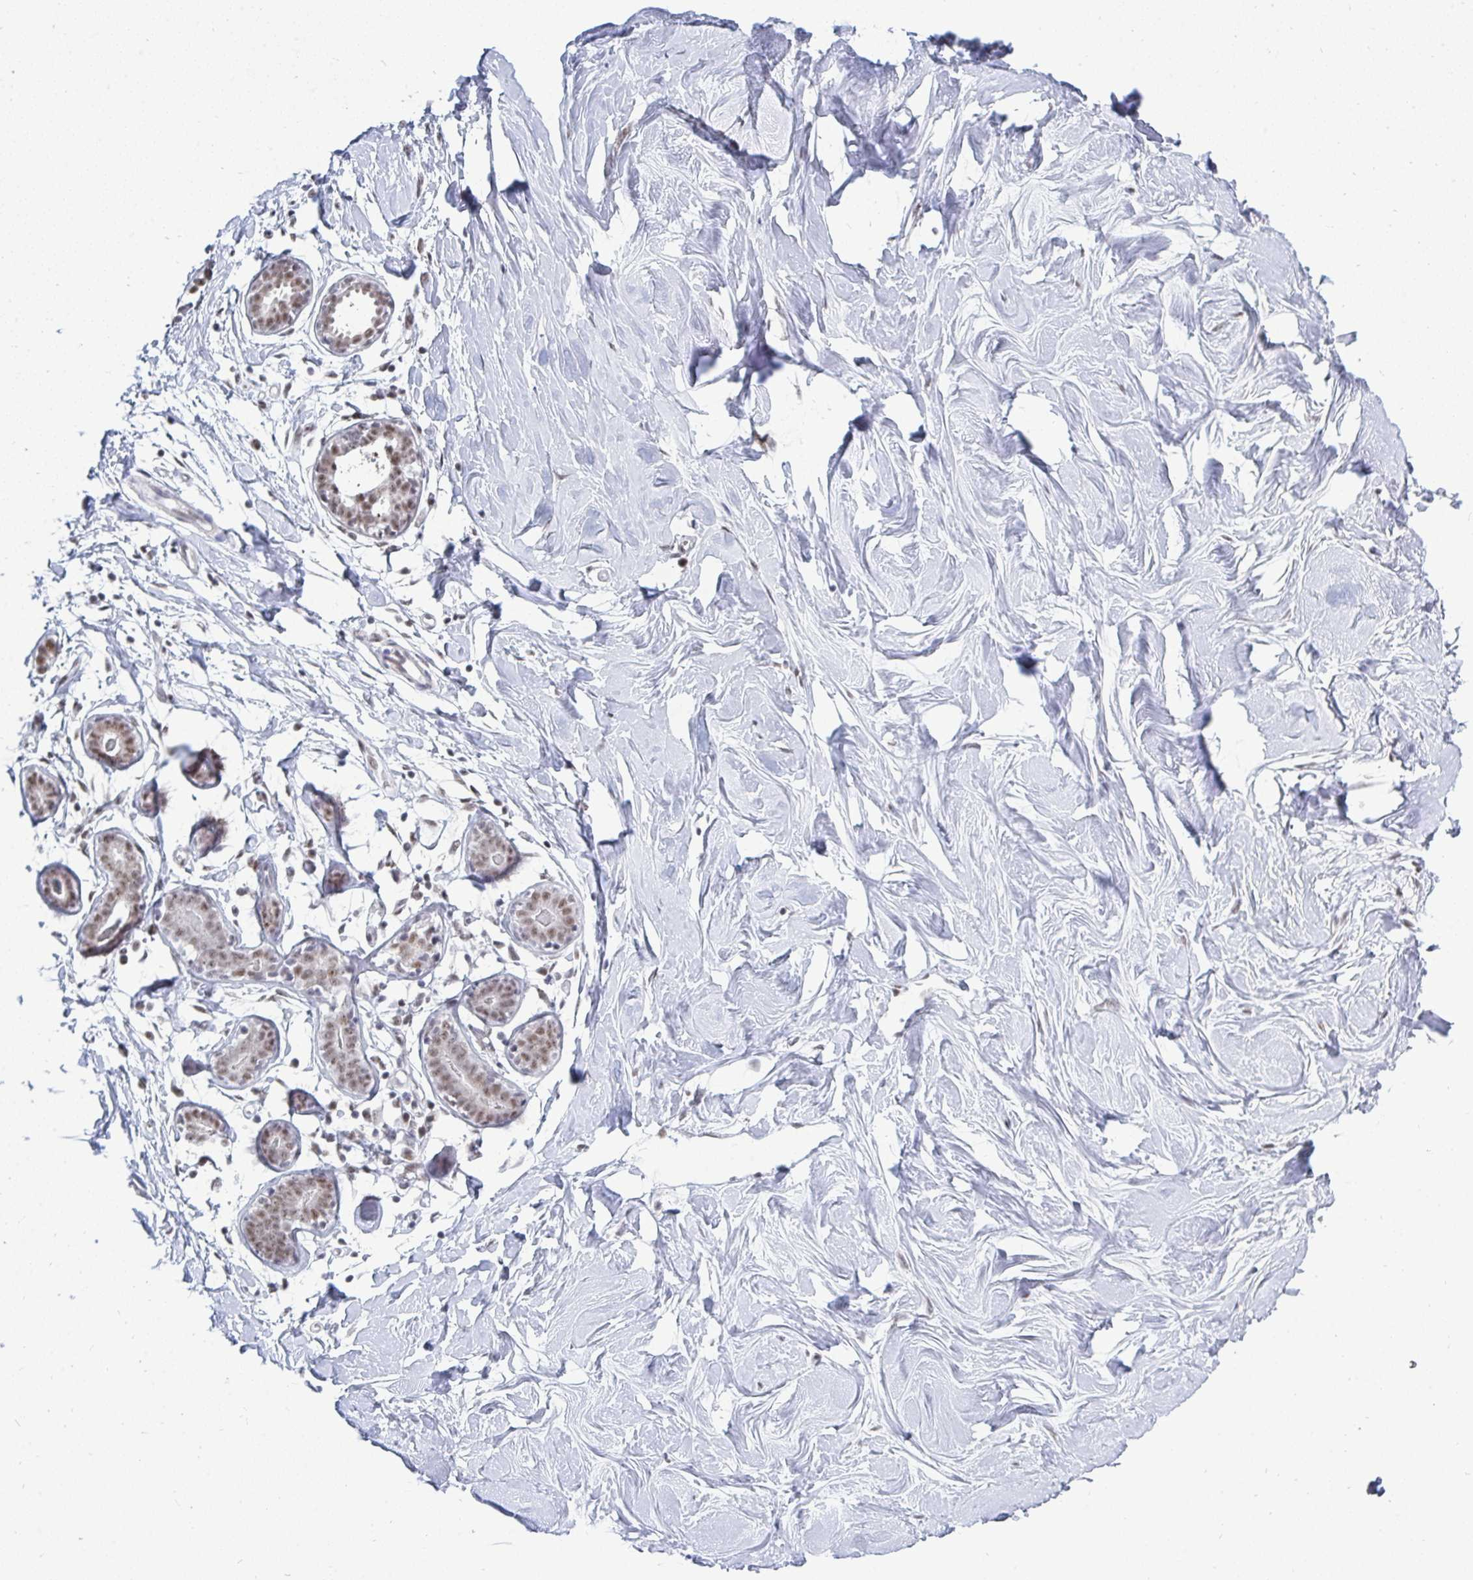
{"staining": {"intensity": "moderate", "quantity": "25%-75%", "location": "nuclear"}, "tissue": "breast", "cell_type": "Glandular cells", "image_type": "normal", "snomed": [{"axis": "morphology", "description": "Normal tissue, NOS"}, {"axis": "topography", "description": "Breast"}], "caption": "Protein expression analysis of unremarkable breast exhibits moderate nuclear positivity in about 25%-75% of glandular cells. (DAB (3,3'-diaminobenzidine) = brown stain, brightfield microscopy at high magnification).", "gene": "TRIP12", "patient": {"sex": "female", "age": 27}}